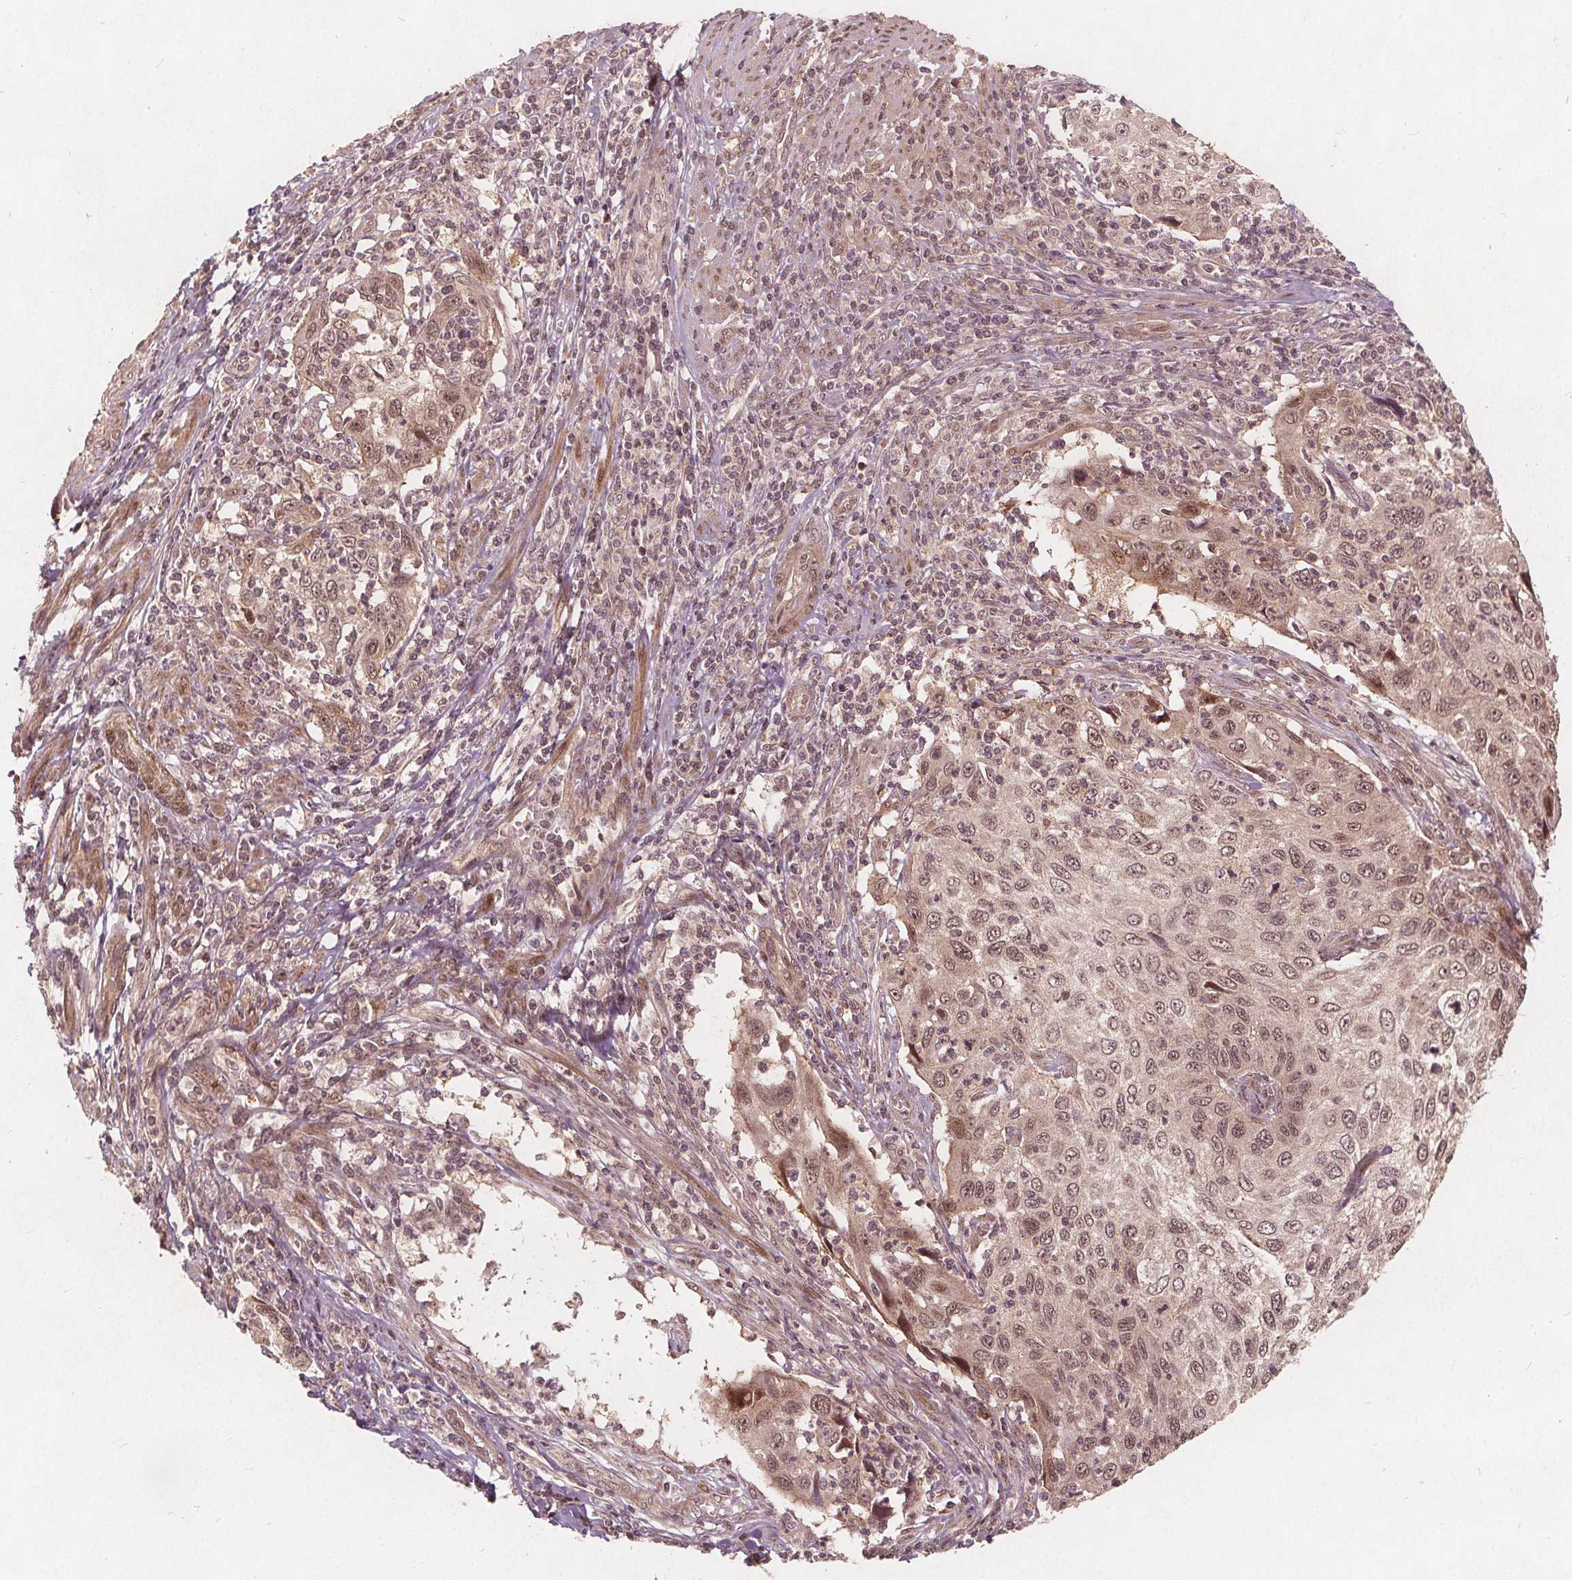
{"staining": {"intensity": "moderate", "quantity": ">75%", "location": "cytoplasmic/membranous,nuclear"}, "tissue": "cervical cancer", "cell_type": "Tumor cells", "image_type": "cancer", "snomed": [{"axis": "morphology", "description": "Squamous cell carcinoma, NOS"}, {"axis": "topography", "description": "Cervix"}], "caption": "There is medium levels of moderate cytoplasmic/membranous and nuclear staining in tumor cells of cervical cancer (squamous cell carcinoma), as demonstrated by immunohistochemical staining (brown color).", "gene": "PPP1CB", "patient": {"sex": "female", "age": 70}}